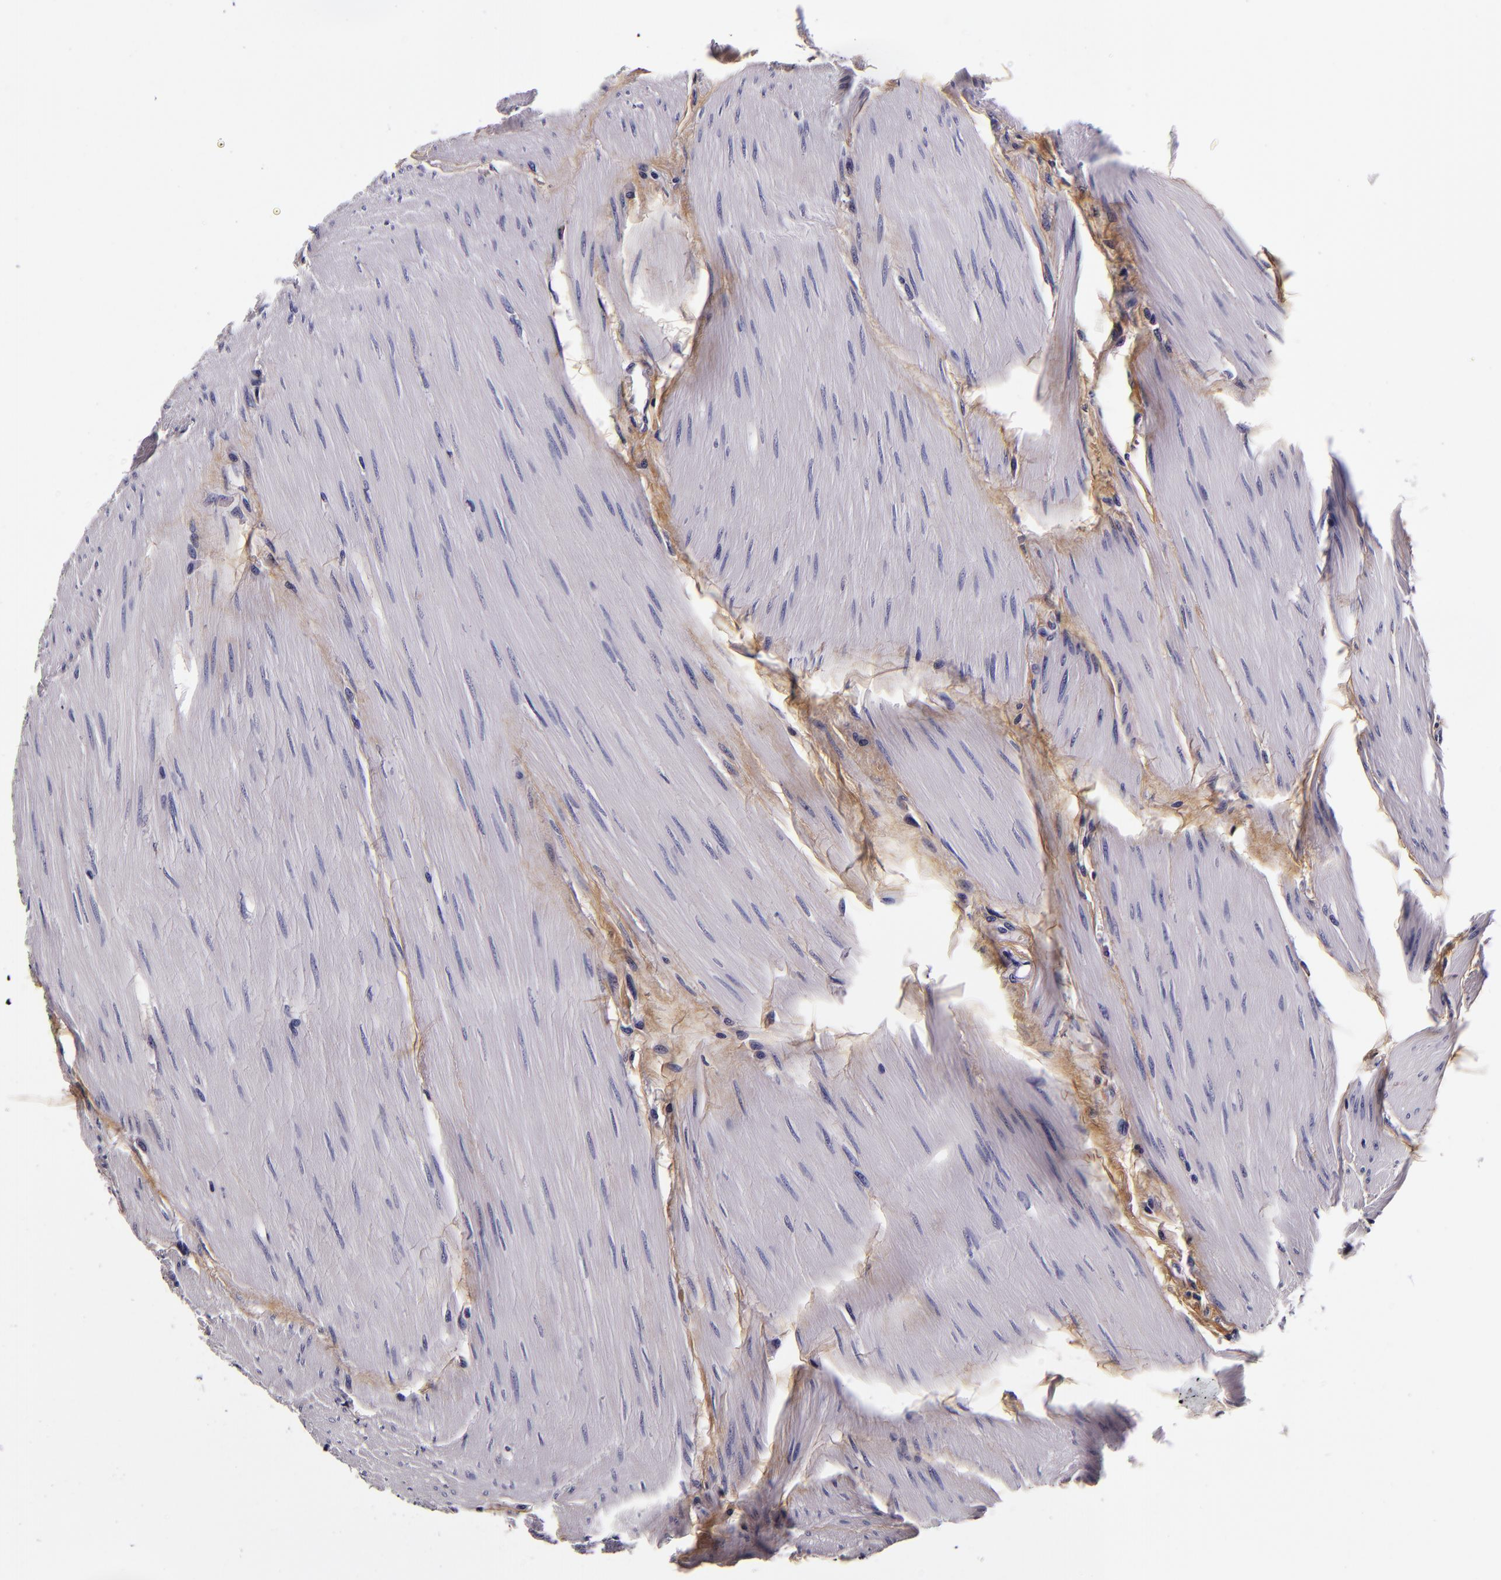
{"staining": {"intensity": "negative", "quantity": "none", "location": "none"}, "tissue": "urothelial cancer", "cell_type": "Tumor cells", "image_type": "cancer", "snomed": [{"axis": "morphology", "description": "Urothelial carcinoma, High grade"}, {"axis": "topography", "description": "Urinary bladder"}], "caption": "Immunohistochemical staining of high-grade urothelial carcinoma exhibits no significant staining in tumor cells.", "gene": "FBN1", "patient": {"sex": "male", "age": 50}}